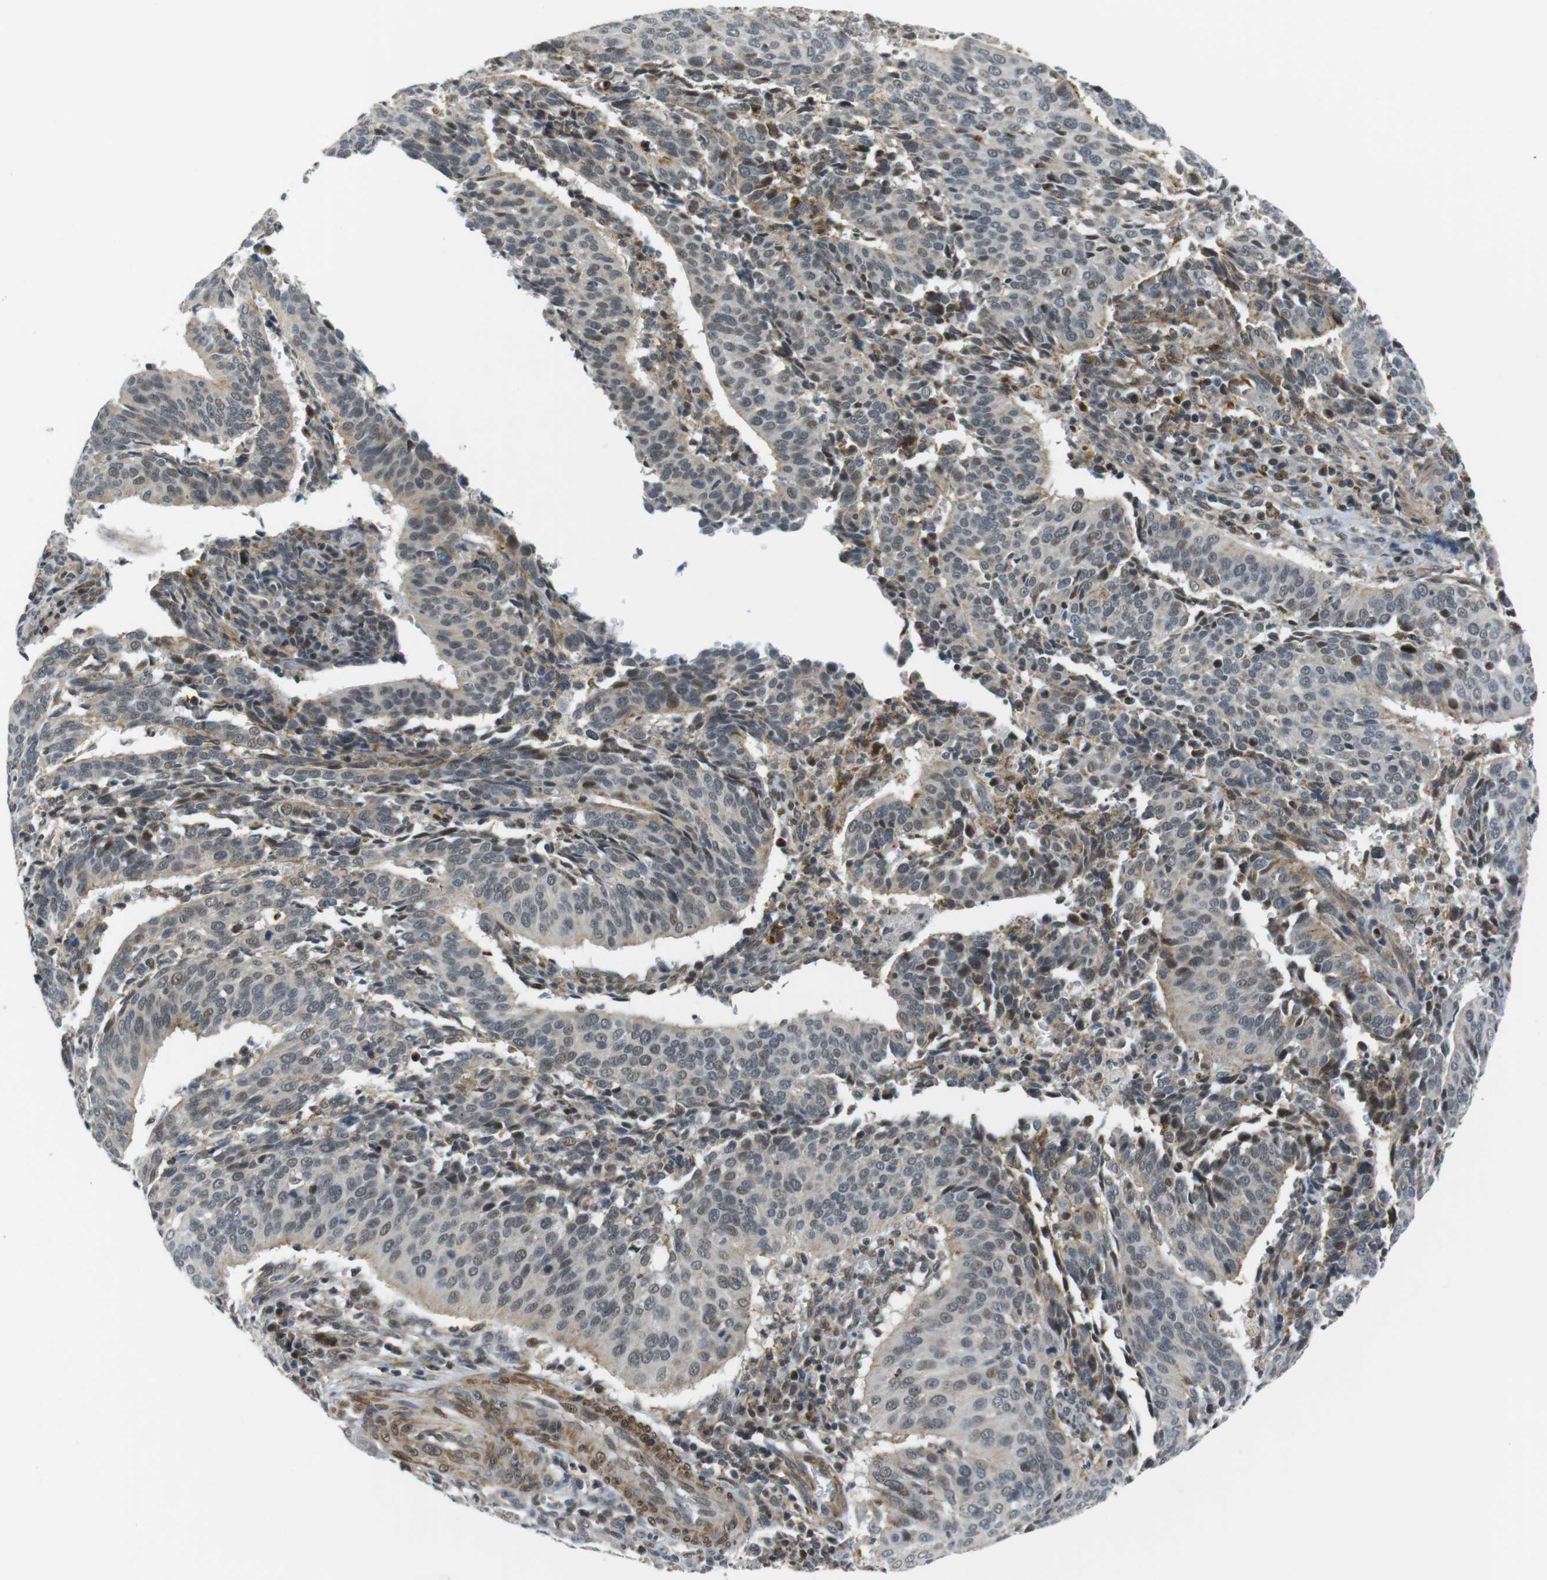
{"staining": {"intensity": "weak", "quantity": "25%-75%", "location": "nuclear"}, "tissue": "cervical cancer", "cell_type": "Tumor cells", "image_type": "cancer", "snomed": [{"axis": "morphology", "description": "Normal tissue, NOS"}, {"axis": "morphology", "description": "Squamous cell carcinoma, NOS"}, {"axis": "topography", "description": "Cervix"}], "caption": "Brown immunohistochemical staining in human squamous cell carcinoma (cervical) demonstrates weak nuclear positivity in approximately 25%-75% of tumor cells.", "gene": "USP7", "patient": {"sex": "female", "age": 39}}